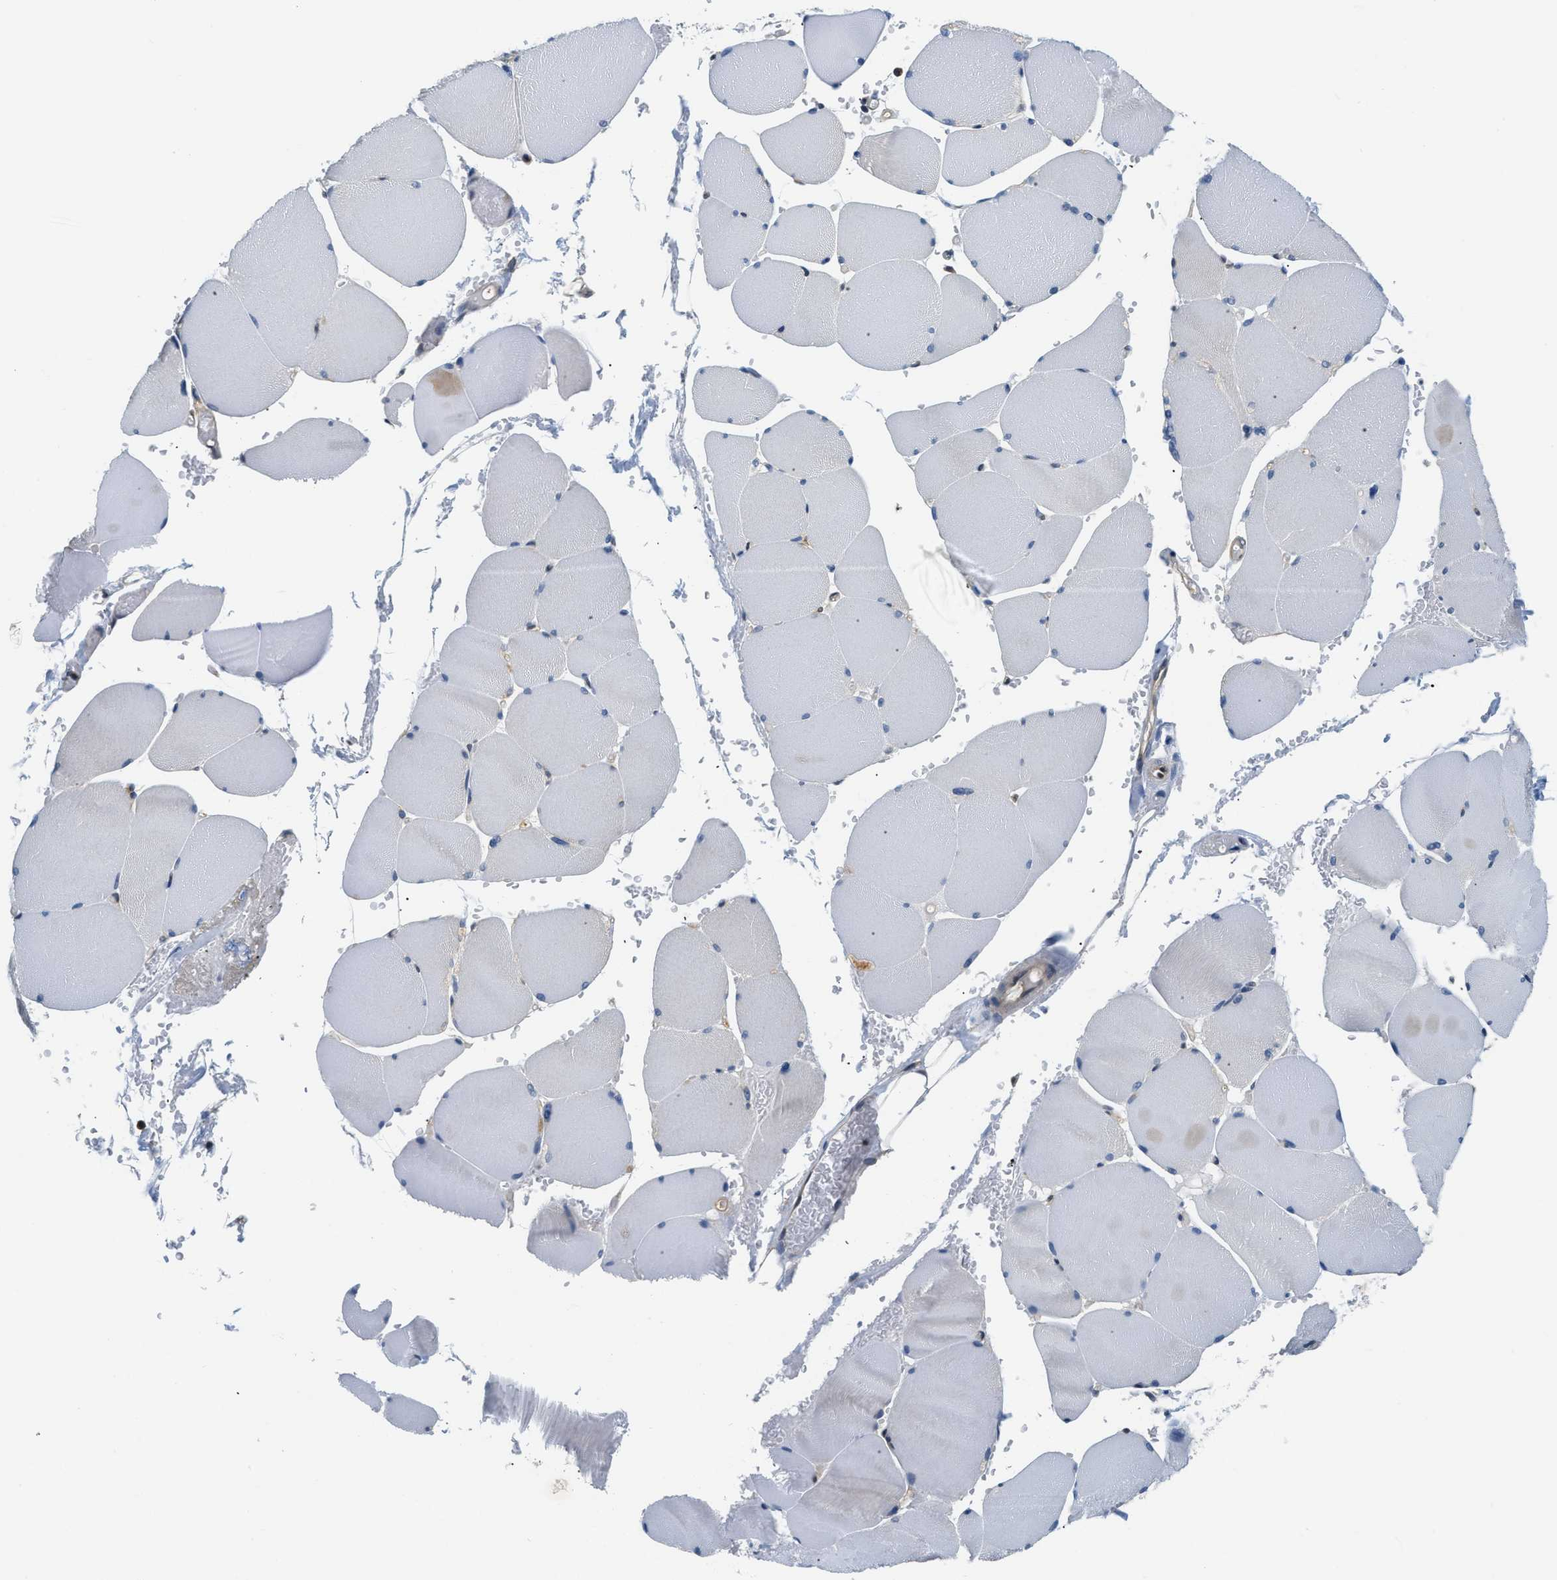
{"staining": {"intensity": "negative", "quantity": "none", "location": "none"}, "tissue": "skeletal muscle", "cell_type": "Myocytes", "image_type": "normal", "snomed": [{"axis": "morphology", "description": "Normal tissue, NOS"}, {"axis": "topography", "description": "Skin"}, {"axis": "topography", "description": "Skeletal muscle"}], "caption": "This is an immunohistochemistry (IHC) image of benign human skeletal muscle. There is no staining in myocytes.", "gene": "EIF4EBP2", "patient": {"sex": "male", "age": 83}}